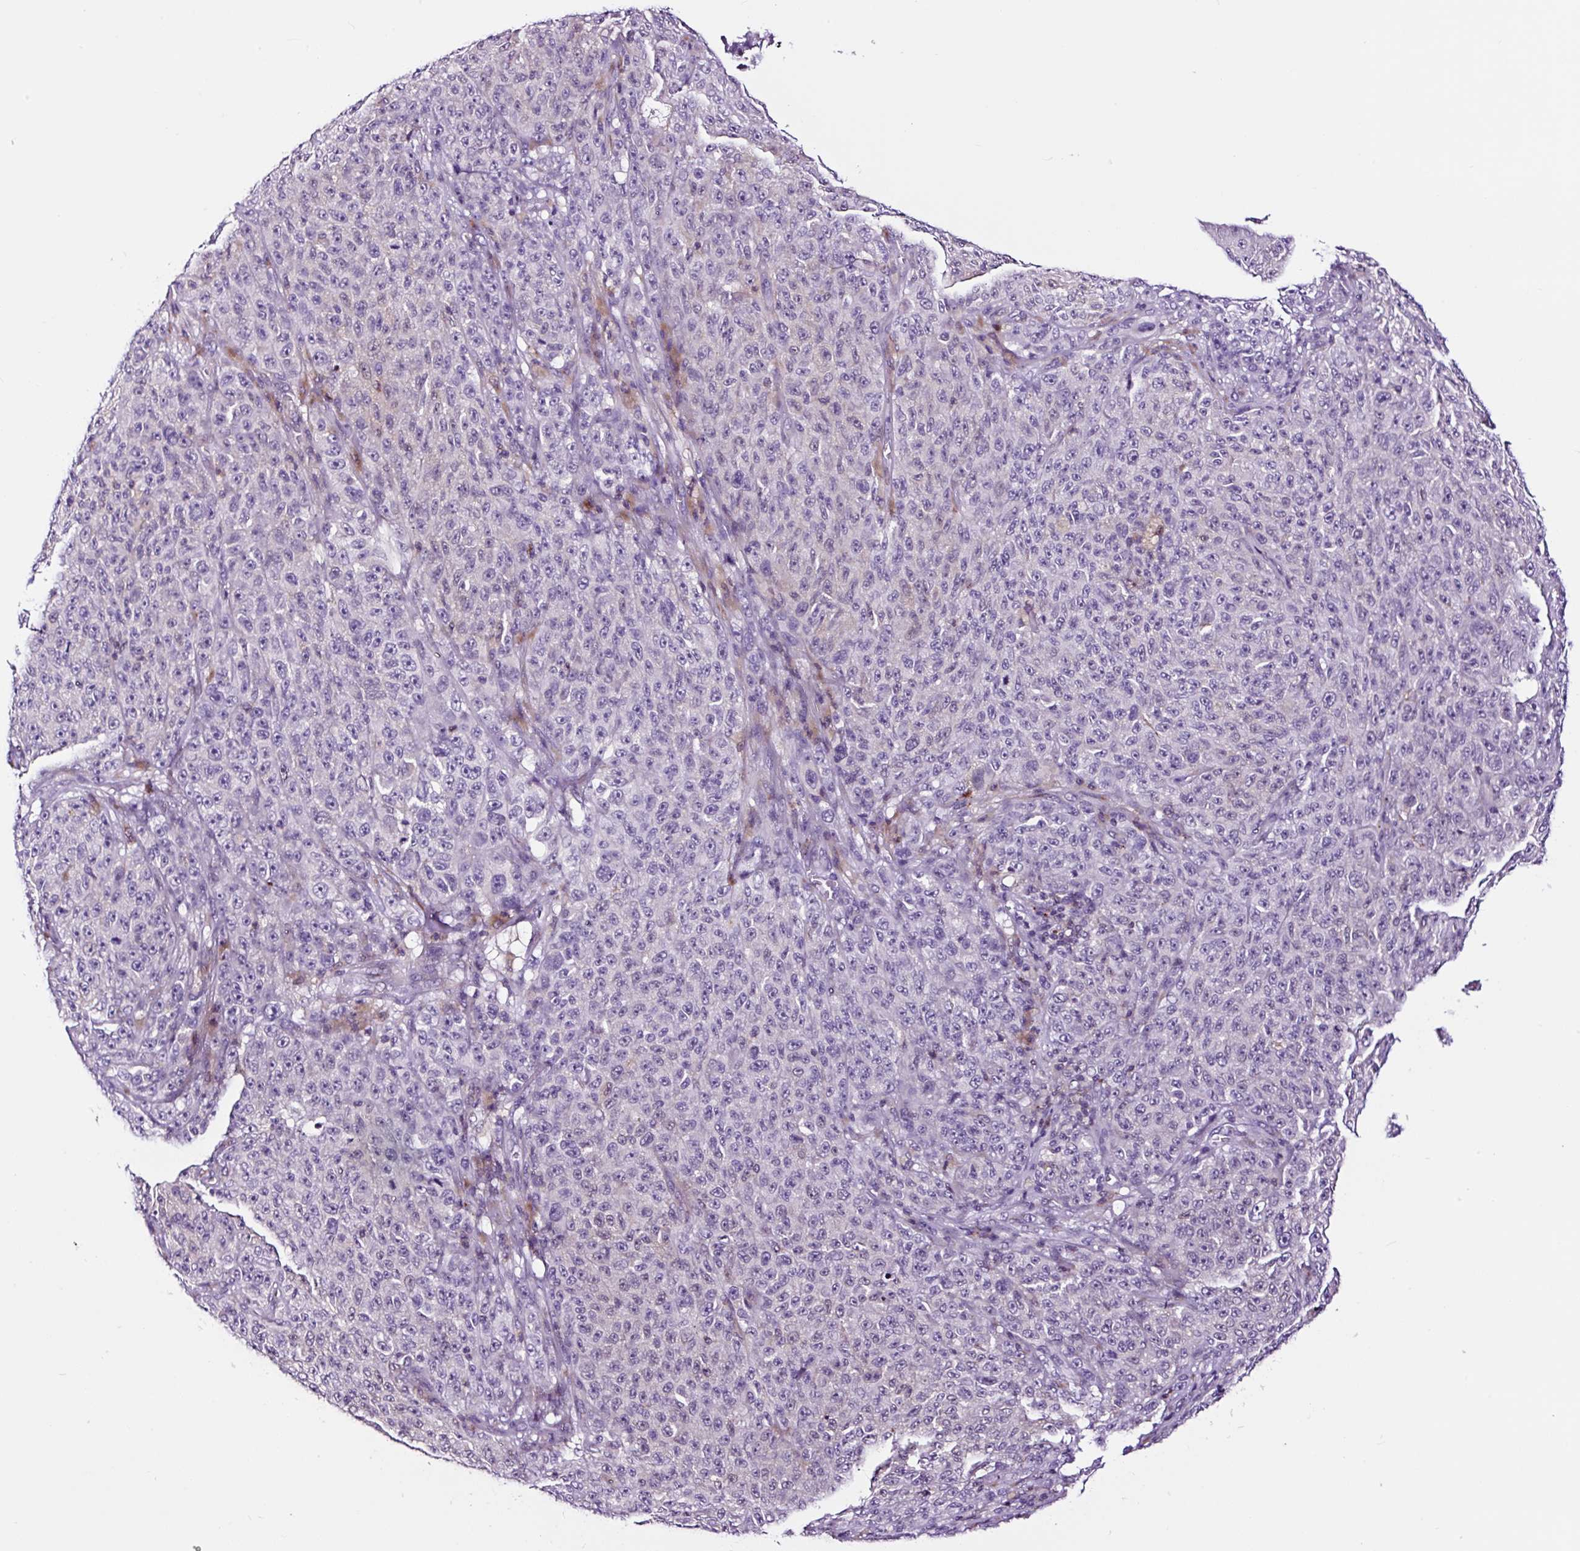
{"staining": {"intensity": "negative", "quantity": "none", "location": "none"}, "tissue": "melanoma", "cell_type": "Tumor cells", "image_type": "cancer", "snomed": [{"axis": "morphology", "description": "Malignant melanoma, NOS"}, {"axis": "topography", "description": "Skin"}], "caption": "Immunohistochemistry image of neoplastic tissue: human malignant melanoma stained with DAB displays no significant protein expression in tumor cells.", "gene": "TAFA3", "patient": {"sex": "female", "age": 82}}